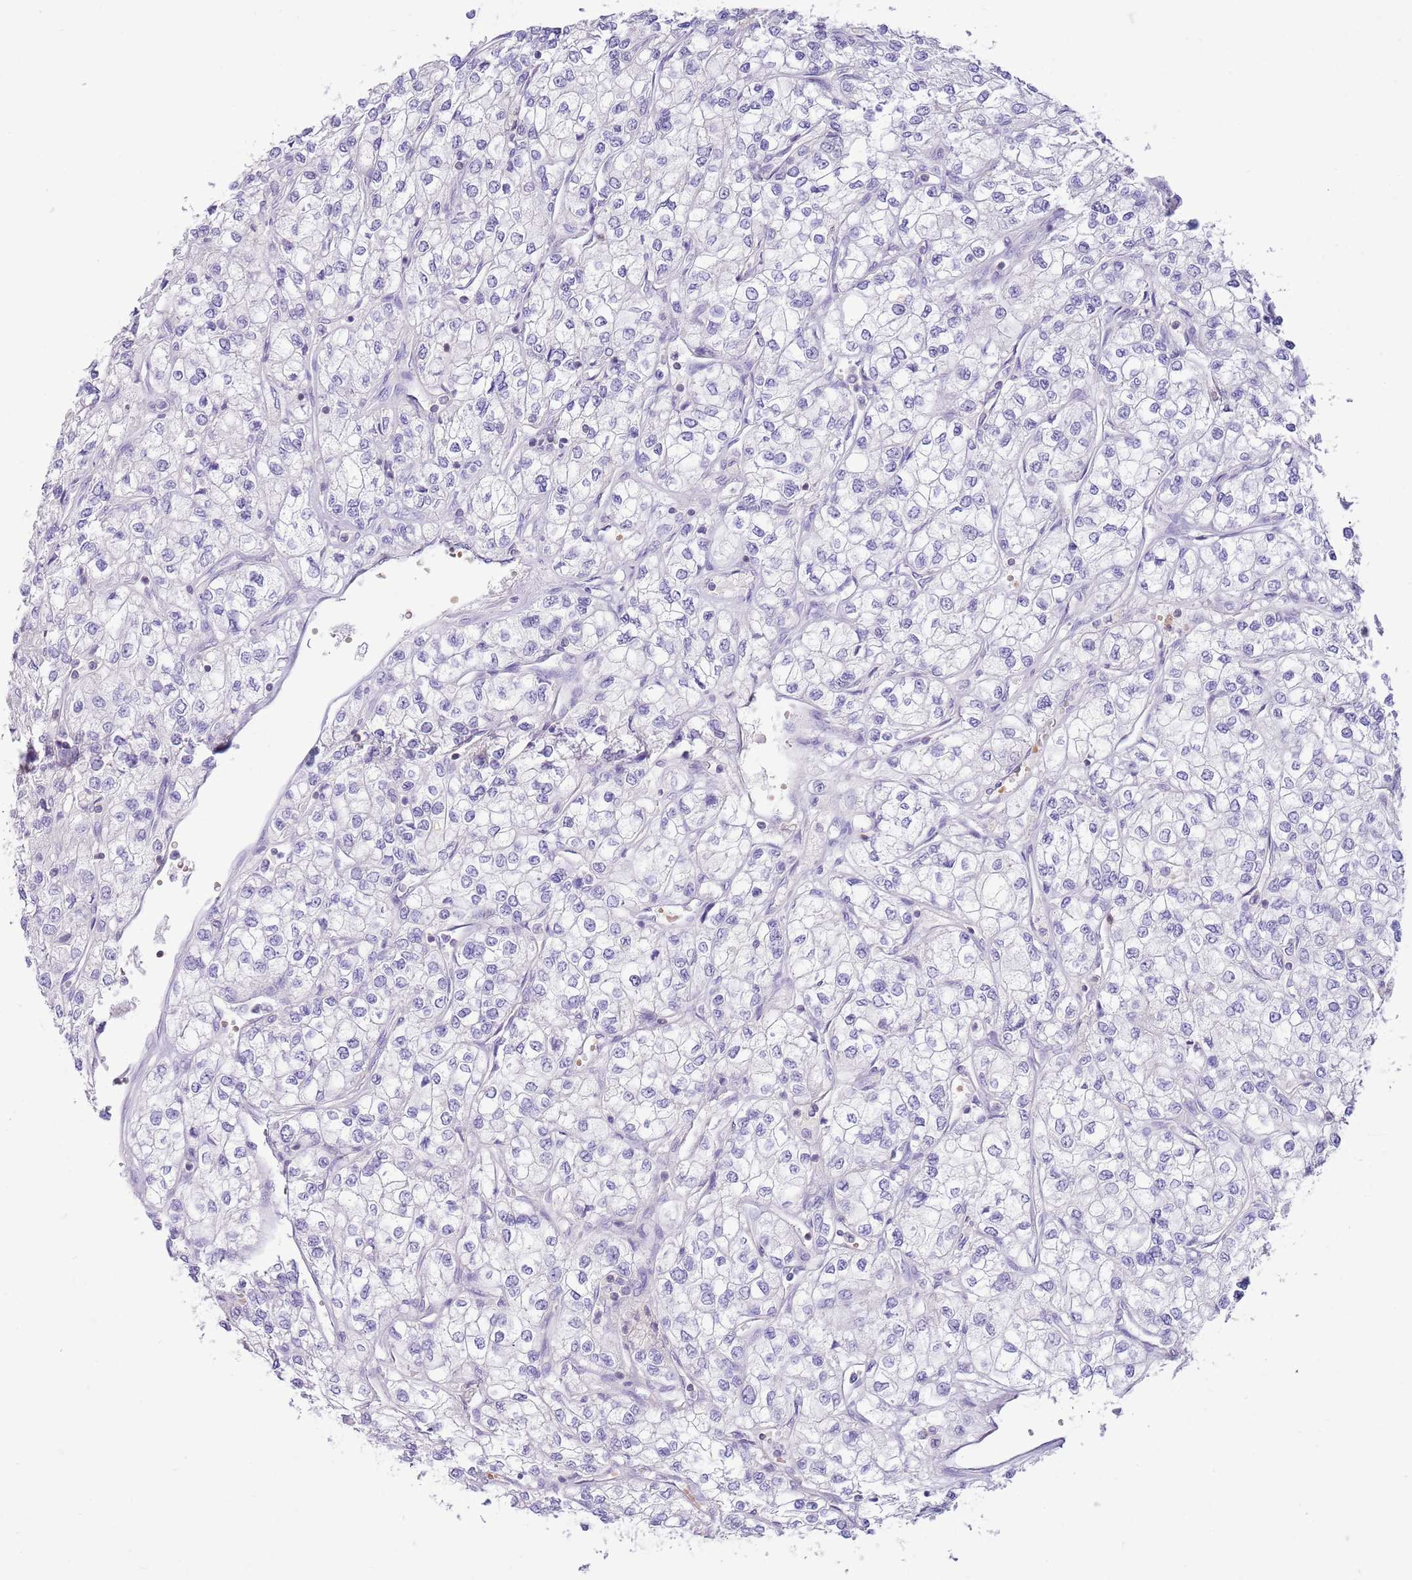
{"staining": {"intensity": "negative", "quantity": "none", "location": "none"}, "tissue": "renal cancer", "cell_type": "Tumor cells", "image_type": "cancer", "snomed": [{"axis": "morphology", "description": "Adenocarcinoma, NOS"}, {"axis": "topography", "description": "Kidney"}], "caption": "Immunohistochemistry (IHC) photomicrograph of human renal adenocarcinoma stained for a protein (brown), which exhibits no staining in tumor cells.", "gene": "OR4Q3", "patient": {"sex": "male", "age": 80}}